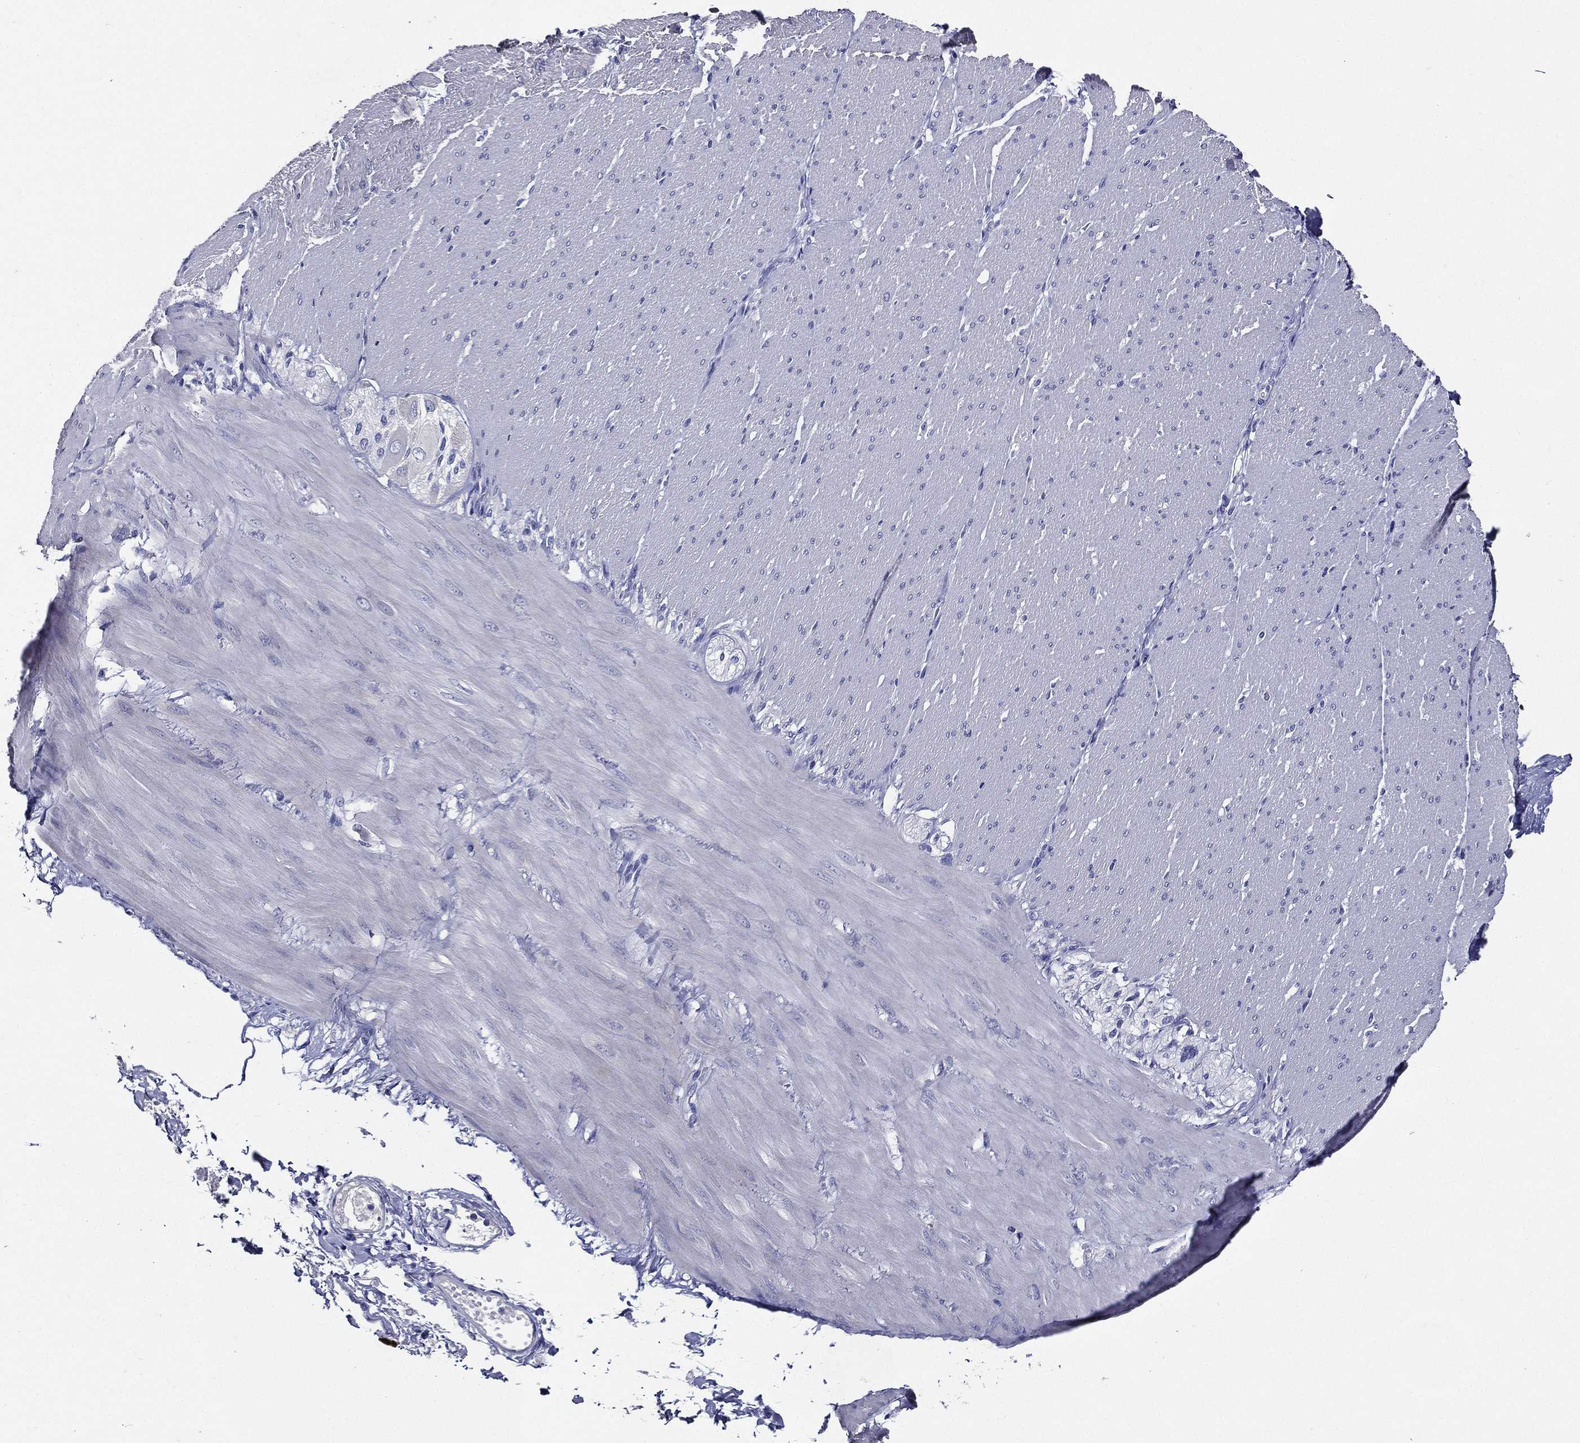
{"staining": {"intensity": "negative", "quantity": "none", "location": "none"}, "tissue": "adipose tissue", "cell_type": "Adipocytes", "image_type": "normal", "snomed": [{"axis": "morphology", "description": "Normal tissue, NOS"}, {"axis": "topography", "description": "Smooth muscle"}, {"axis": "topography", "description": "Duodenum"}, {"axis": "topography", "description": "Peripheral nerve tissue"}], "caption": "Histopathology image shows no significant protein positivity in adipocytes of unremarkable adipose tissue. (Brightfield microscopy of DAB IHC at high magnification).", "gene": "TGM1", "patient": {"sex": "female", "age": 61}}